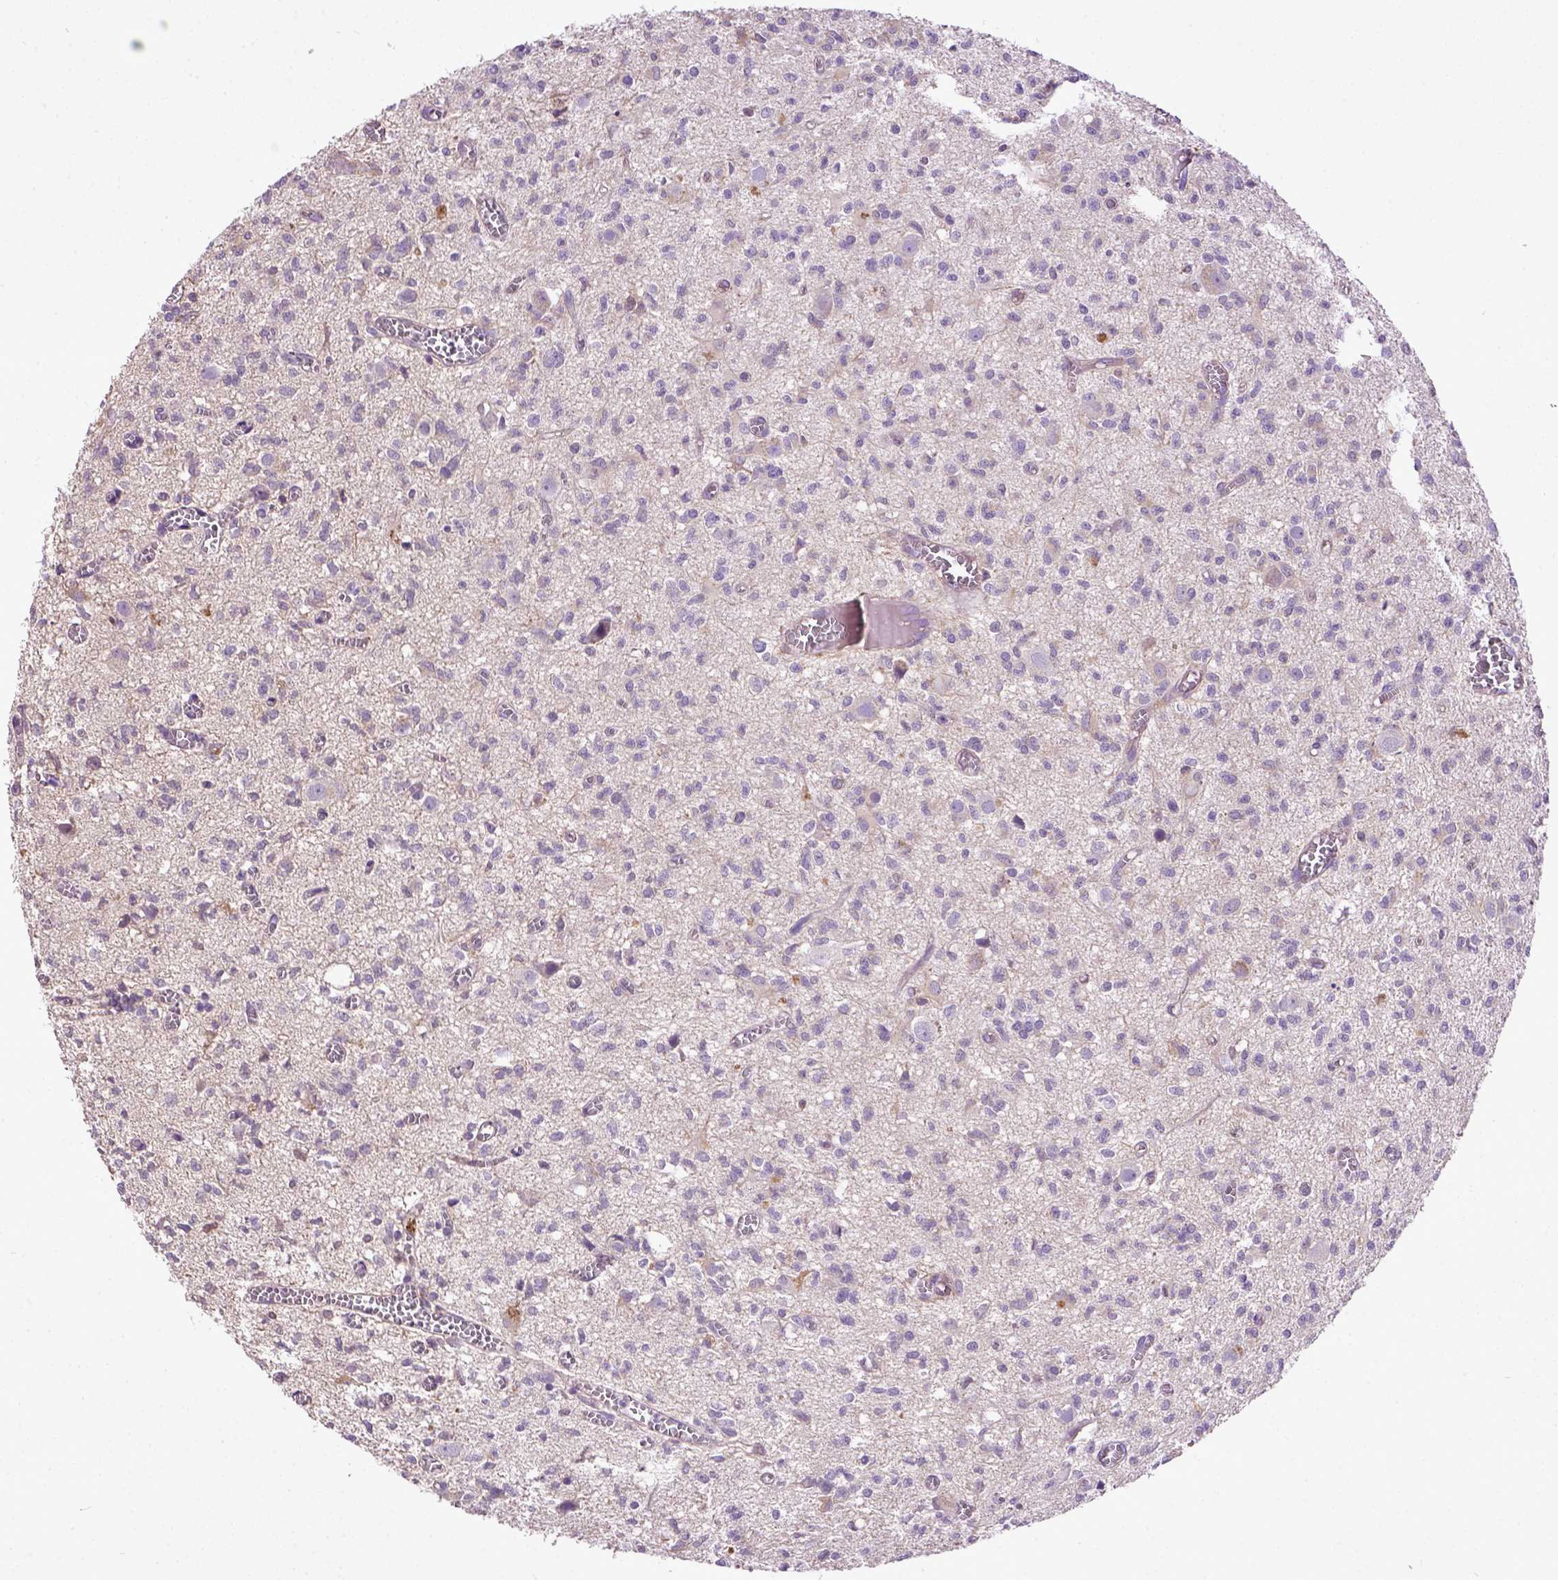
{"staining": {"intensity": "negative", "quantity": "none", "location": "none"}, "tissue": "glioma", "cell_type": "Tumor cells", "image_type": "cancer", "snomed": [{"axis": "morphology", "description": "Glioma, malignant, Low grade"}, {"axis": "topography", "description": "Brain"}], "caption": "IHC micrograph of glioma stained for a protein (brown), which displays no positivity in tumor cells.", "gene": "DEPDC1B", "patient": {"sex": "male", "age": 64}}